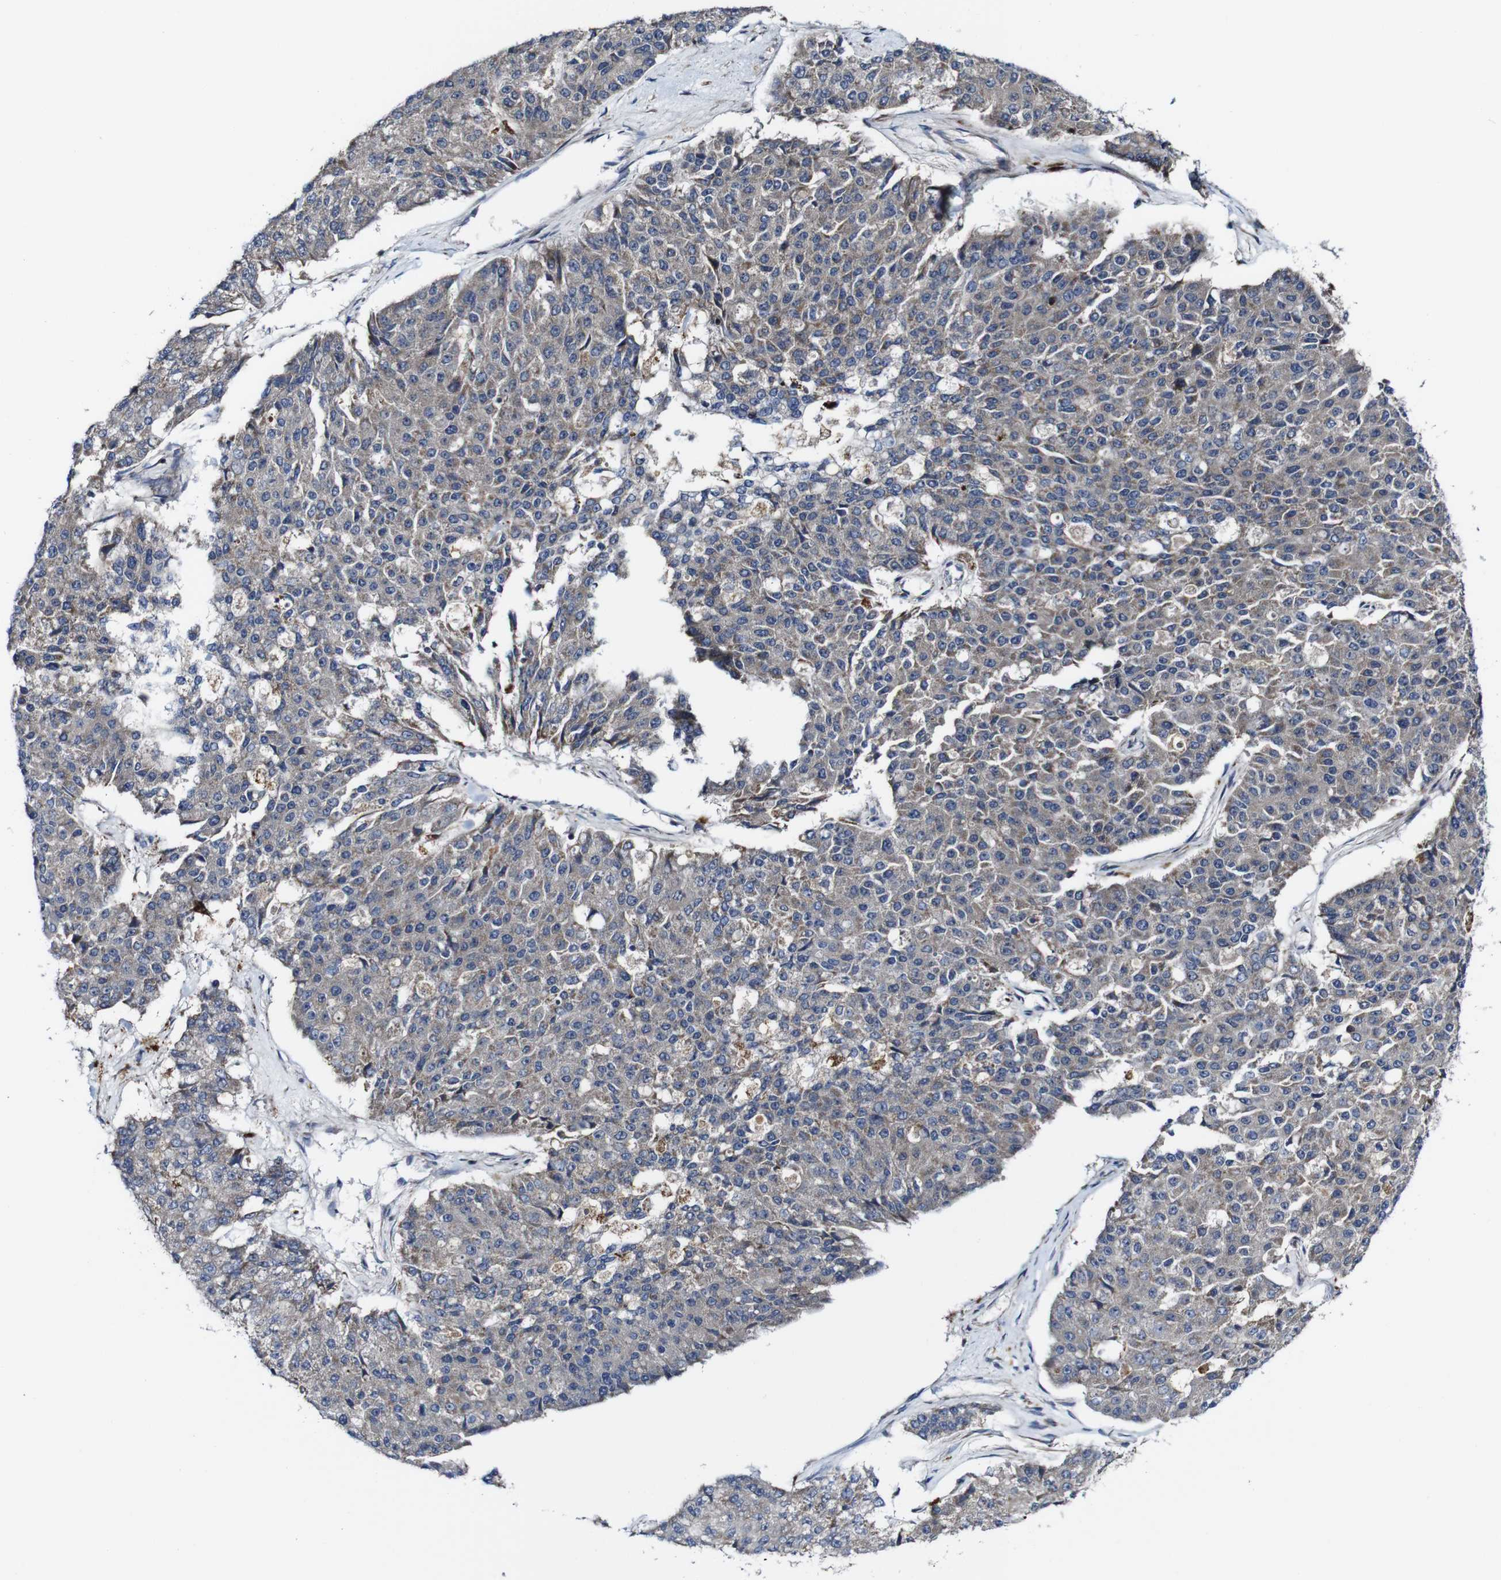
{"staining": {"intensity": "weak", "quantity": ">75%", "location": "cytoplasmic/membranous"}, "tissue": "pancreatic cancer", "cell_type": "Tumor cells", "image_type": "cancer", "snomed": [{"axis": "morphology", "description": "Adenocarcinoma, NOS"}, {"axis": "topography", "description": "Pancreas"}], "caption": "IHC of pancreatic cancer exhibits low levels of weak cytoplasmic/membranous positivity in approximately >75% of tumor cells. (DAB = brown stain, brightfield microscopy at high magnification).", "gene": "JAK2", "patient": {"sex": "male", "age": 50}}